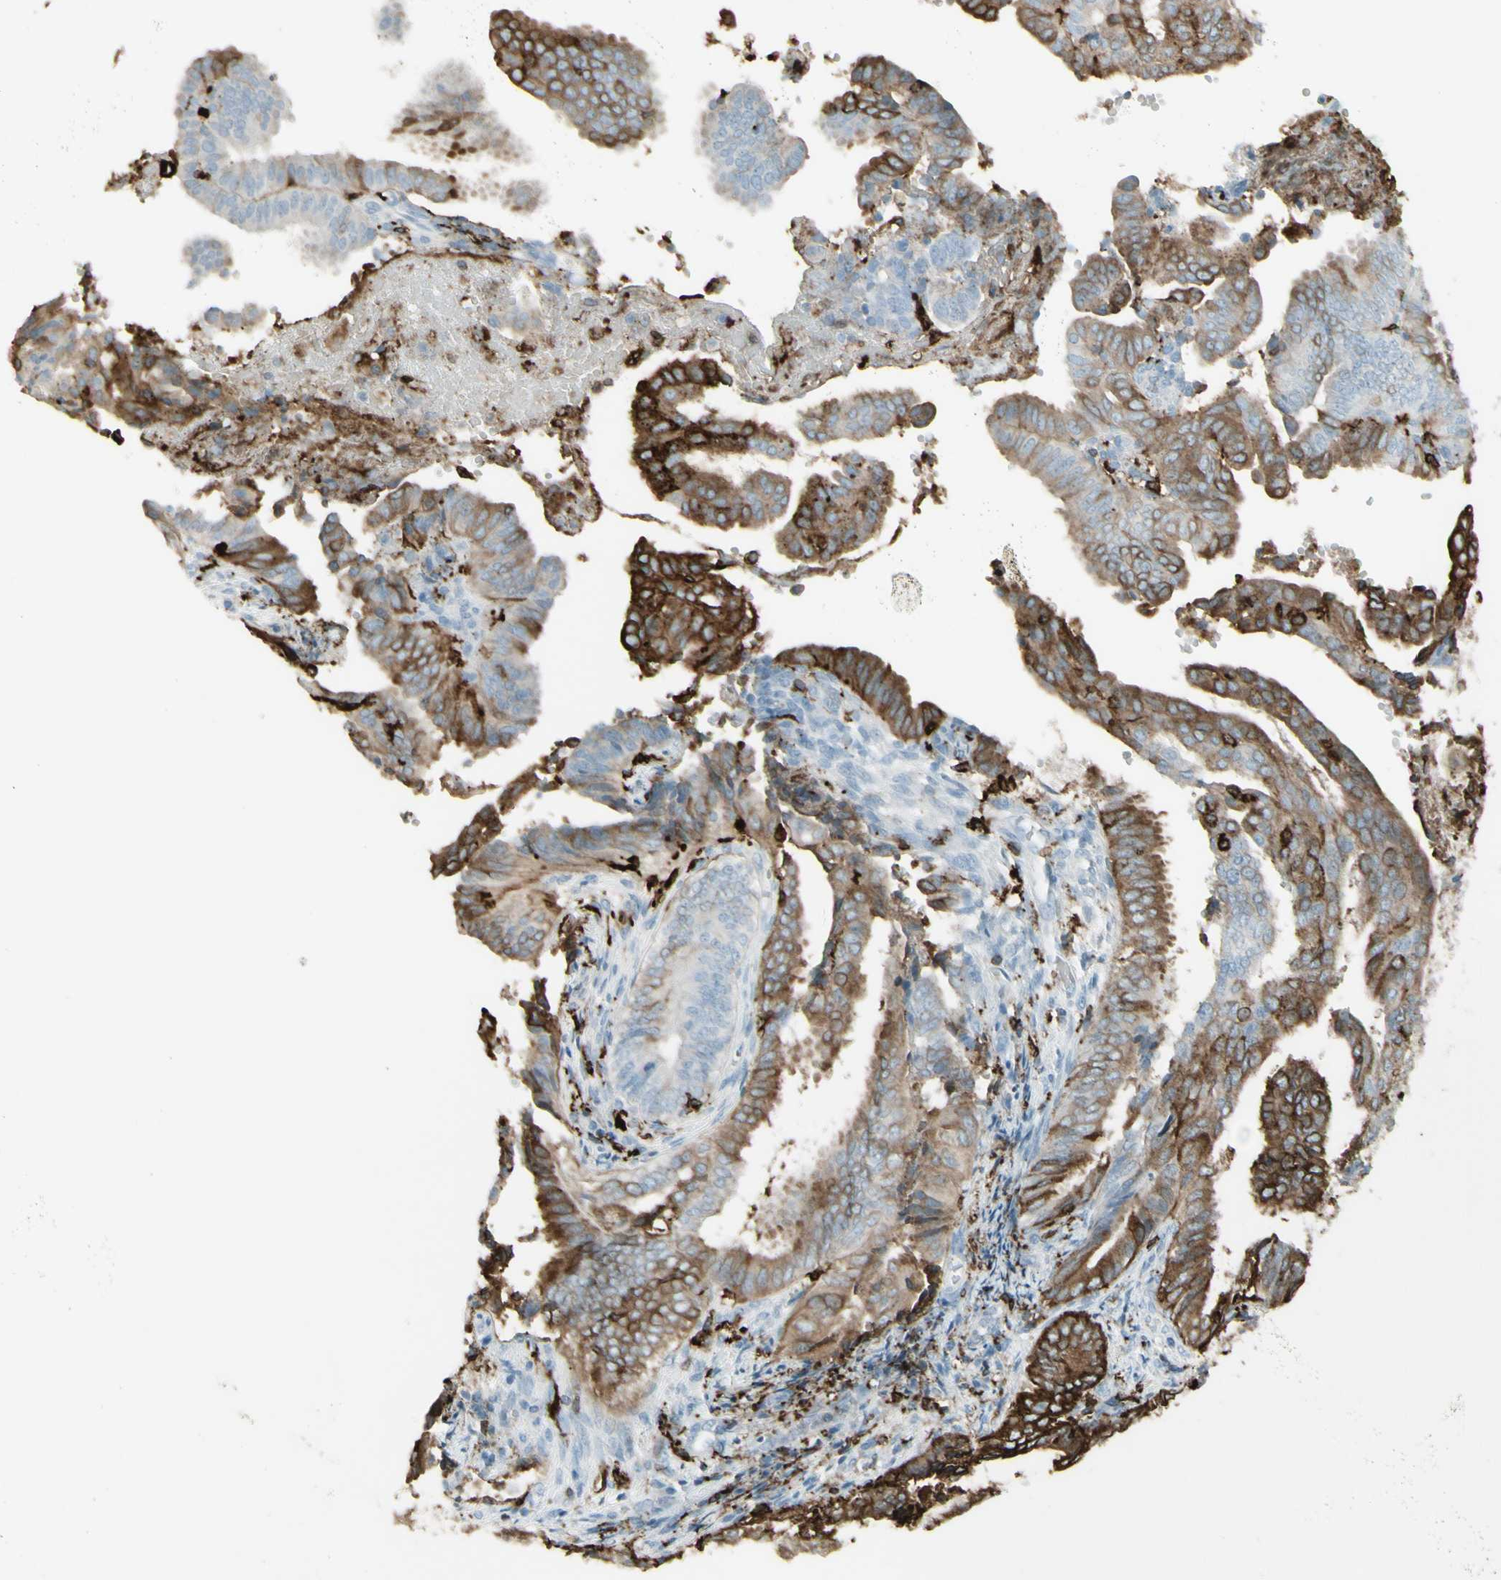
{"staining": {"intensity": "moderate", "quantity": ">75%", "location": "cytoplasmic/membranous"}, "tissue": "endometrial cancer", "cell_type": "Tumor cells", "image_type": "cancer", "snomed": [{"axis": "morphology", "description": "Adenocarcinoma, NOS"}, {"axis": "topography", "description": "Endometrium"}], "caption": "Endometrial cancer (adenocarcinoma) tissue reveals moderate cytoplasmic/membranous positivity in about >75% of tumor cells, visualized by immunohistochemistry.", "gene": "HLA-DPB1", "patient": {"sex": "female", "age": 58}}